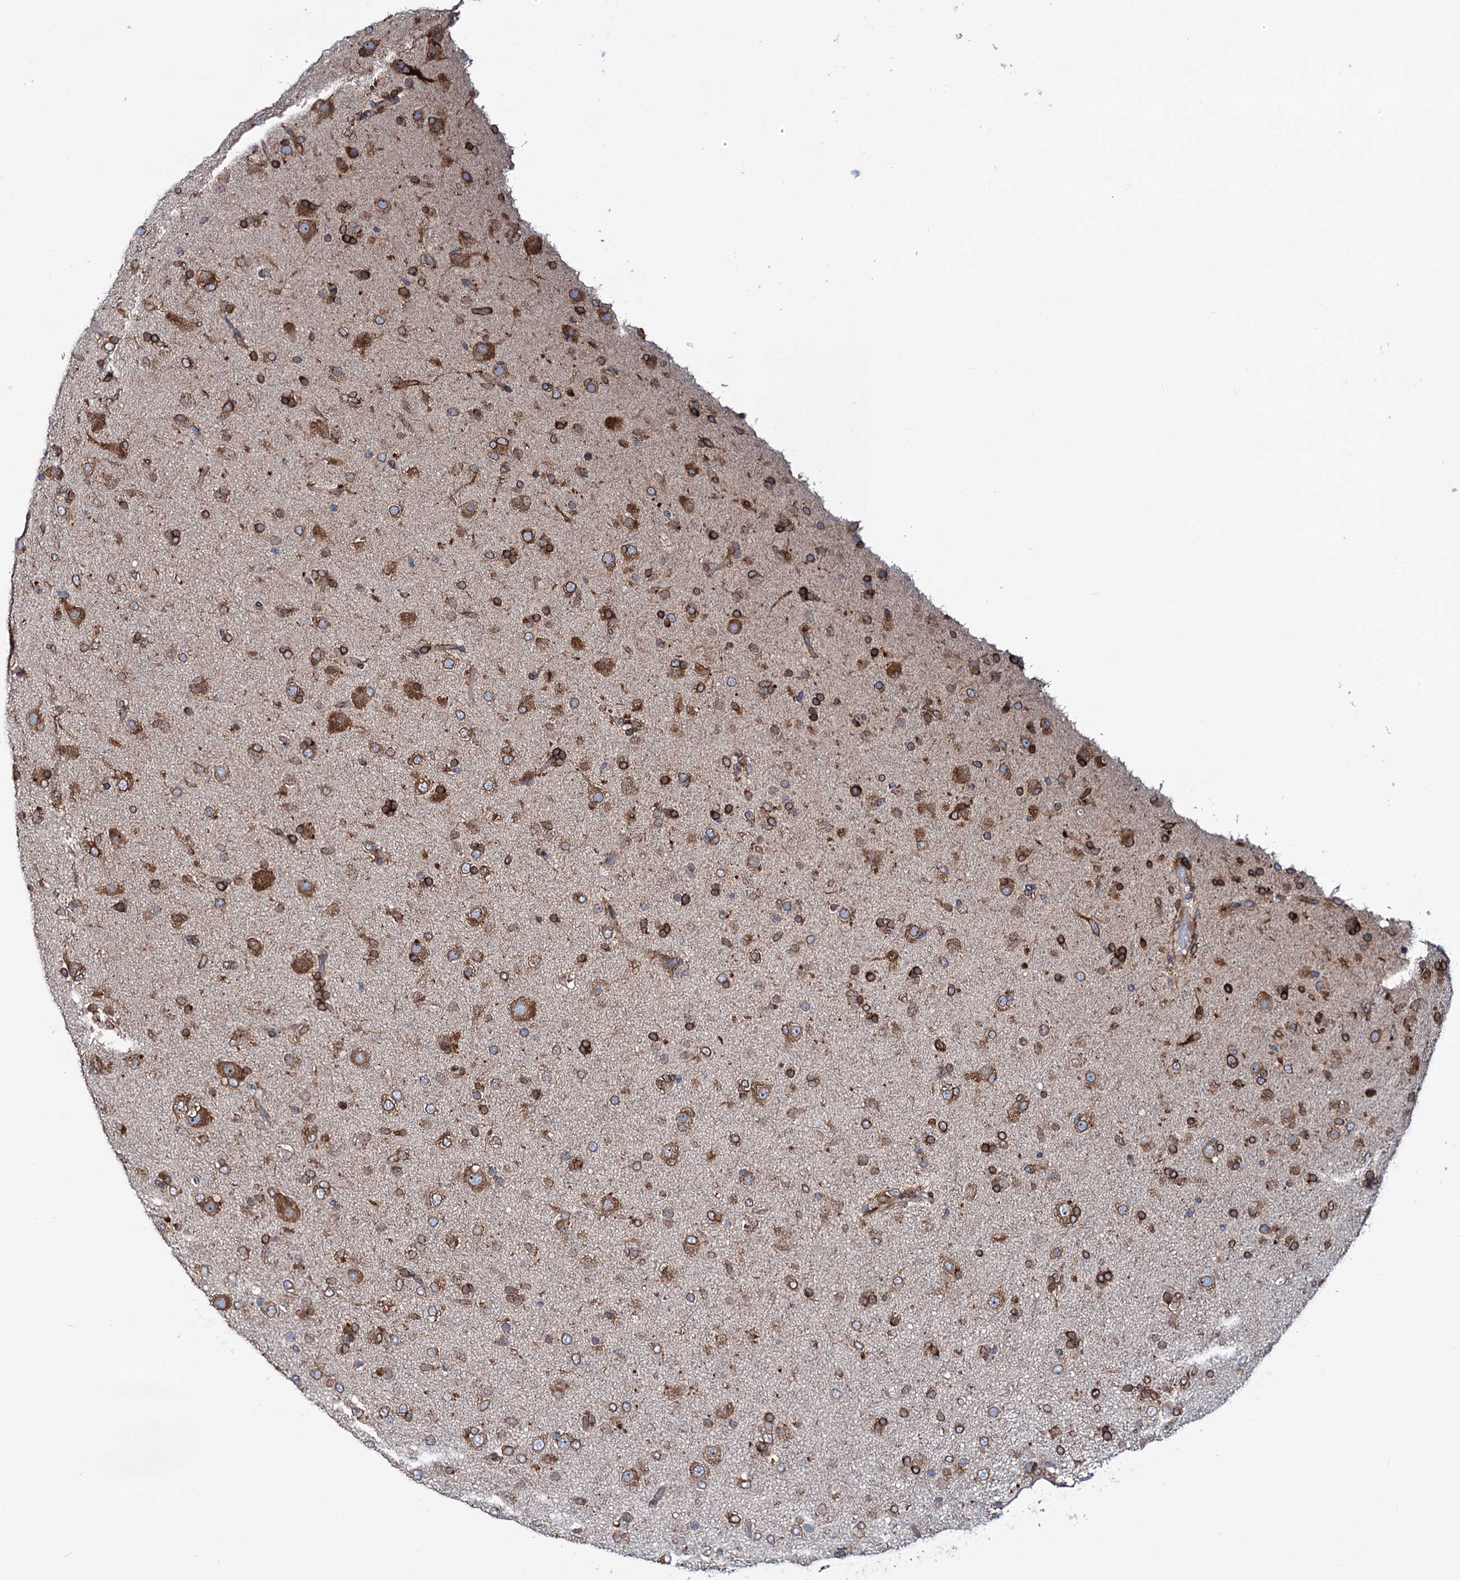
{"staining": {"intensity": "strong", "quantity": ">75%", "location": "cytoplasmic/membranous"}, "tissue": "glioma", "cell_type": "Tumor cells", "image_type": "cancer", "snomed": [{"axis": "morphology", "description": "Glioma, malignant, Low grade"}, {"axis": "topography", "description": "Brain"}], "caption": "The photomicrograph exhibits immunohistochemical staining of malignant low-grade glioma. There is strong cytoplasmic/membranous expression is present in about >75% of tumor cells.", "gene": "PTDSS2", "patient": {"sex": "male", "age": 65}}